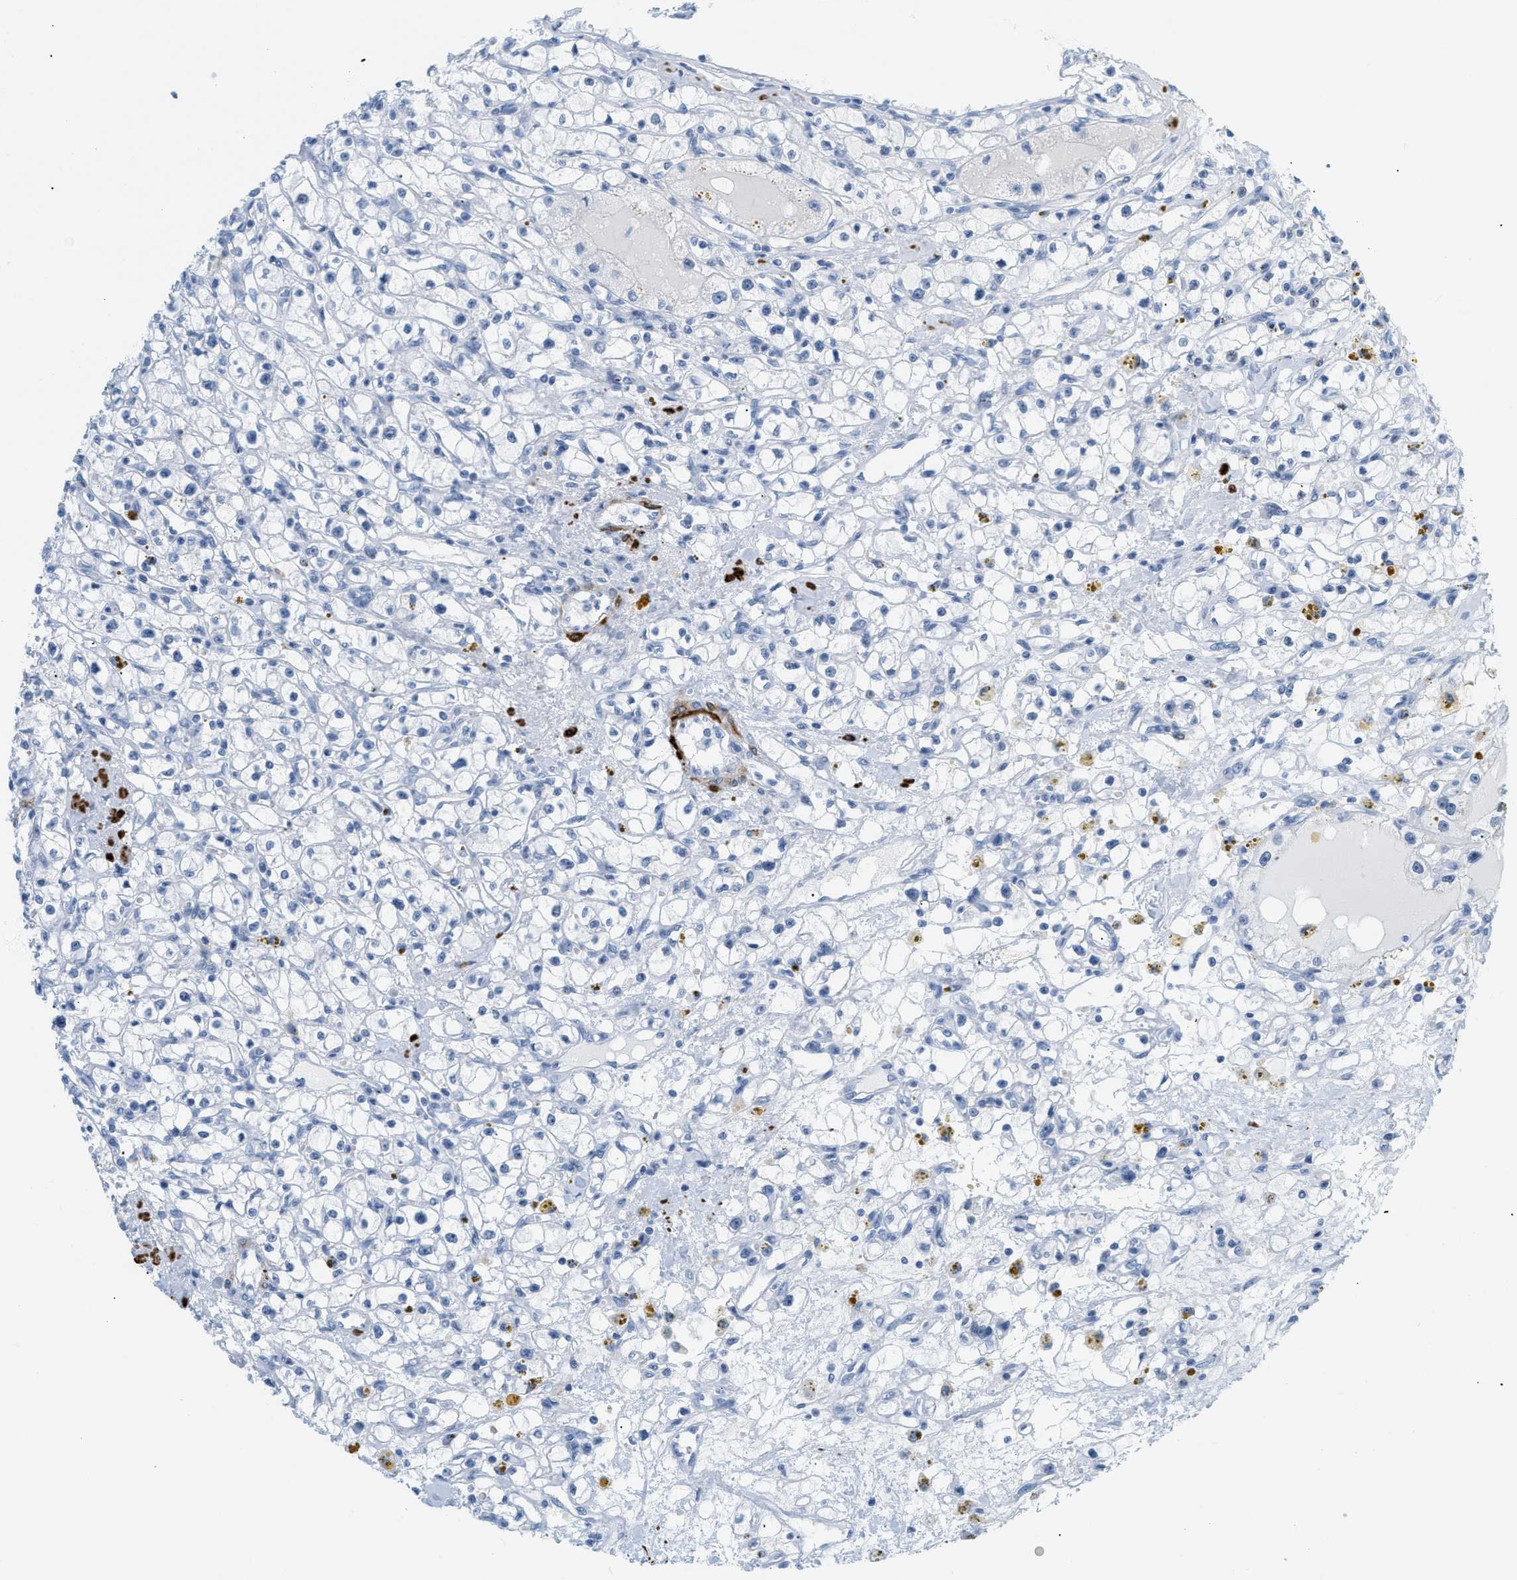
{"staining": {"intensity": "negative", "quantity": "none", "location": "none"}, "tissue": "renal cancer", "cell_type": "Tumor cells", "image_type": "cancer", "snomed": [{"axis": "morphology", "description": "Adenocarcinoma, NOS"}, {"axis": "topography", "description": "Kidney"}], "caption": "Renal cancer (adenocarcinoma) stained for a protein using immunohistochemistry (IHC) demonstrates no expression tumor cells.", "gene": "DES", "patient": {"sex": "male", "age": 56}}